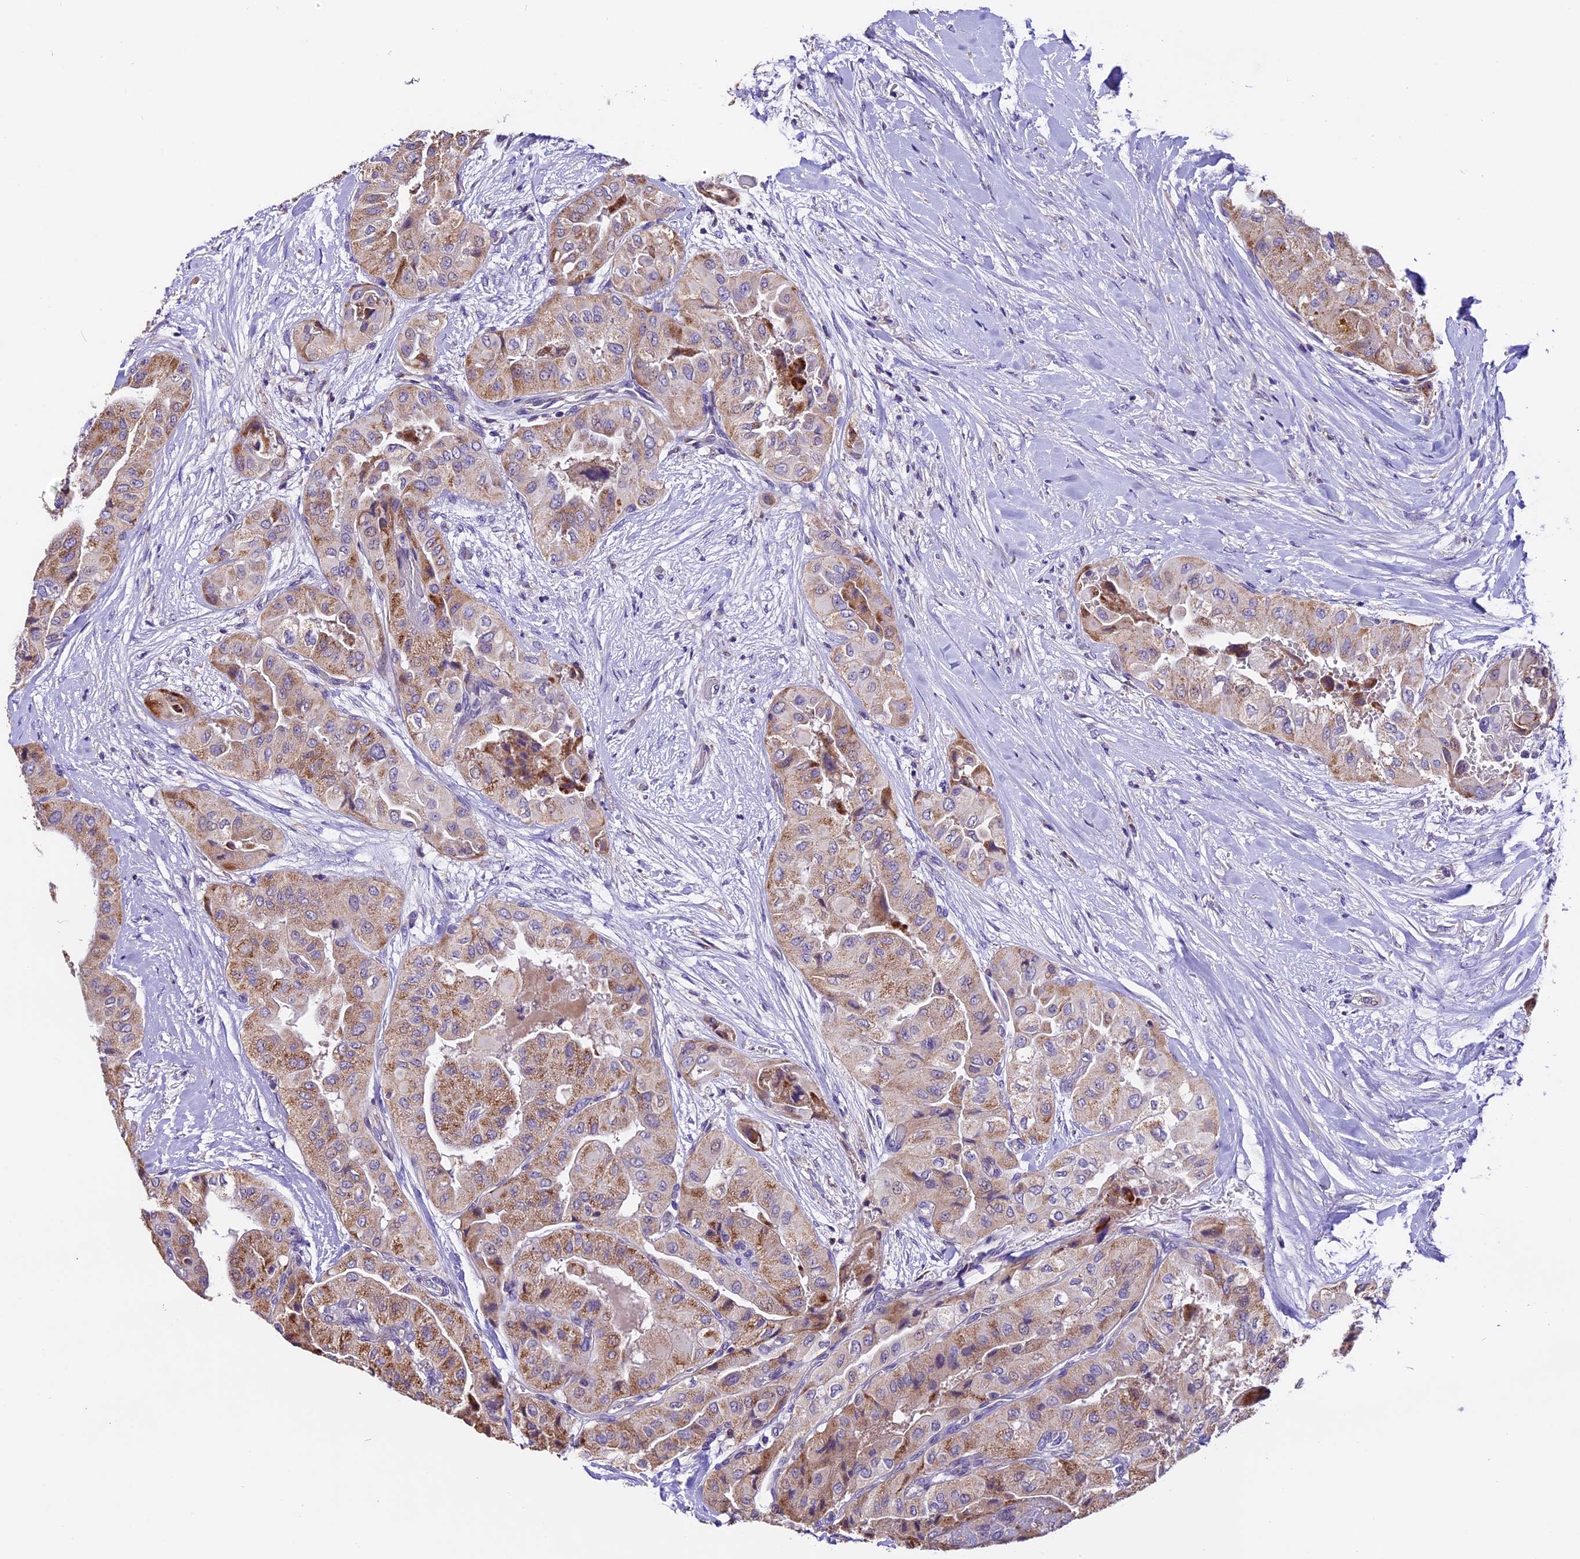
{"staining": {"intensity": "moderate", "quantity": ">75%", "location": "cytoplasmic/membranous"}, "tissue": "thyroid cancer", "cell_type": "Tumor cells", "image_type": "cancer", "snomed": [{"axis": "morphology", "description": "Normal tissue, NOS"}, {"axis": "morphology", "description": "Papillary adenocarcinoma, NOS"}, {"axis": "topography", "description": "Thyroid gland"}], "caption": "About >75% of tumor cells in papillary adenocarcinoma (thyroid) demonstrate moderate cytoplasmic/membranous protein positivity as visualized by brown immunohistochemical staining.", "gene": "DDX28", "patient": {"sex": "female", "age": 59}}